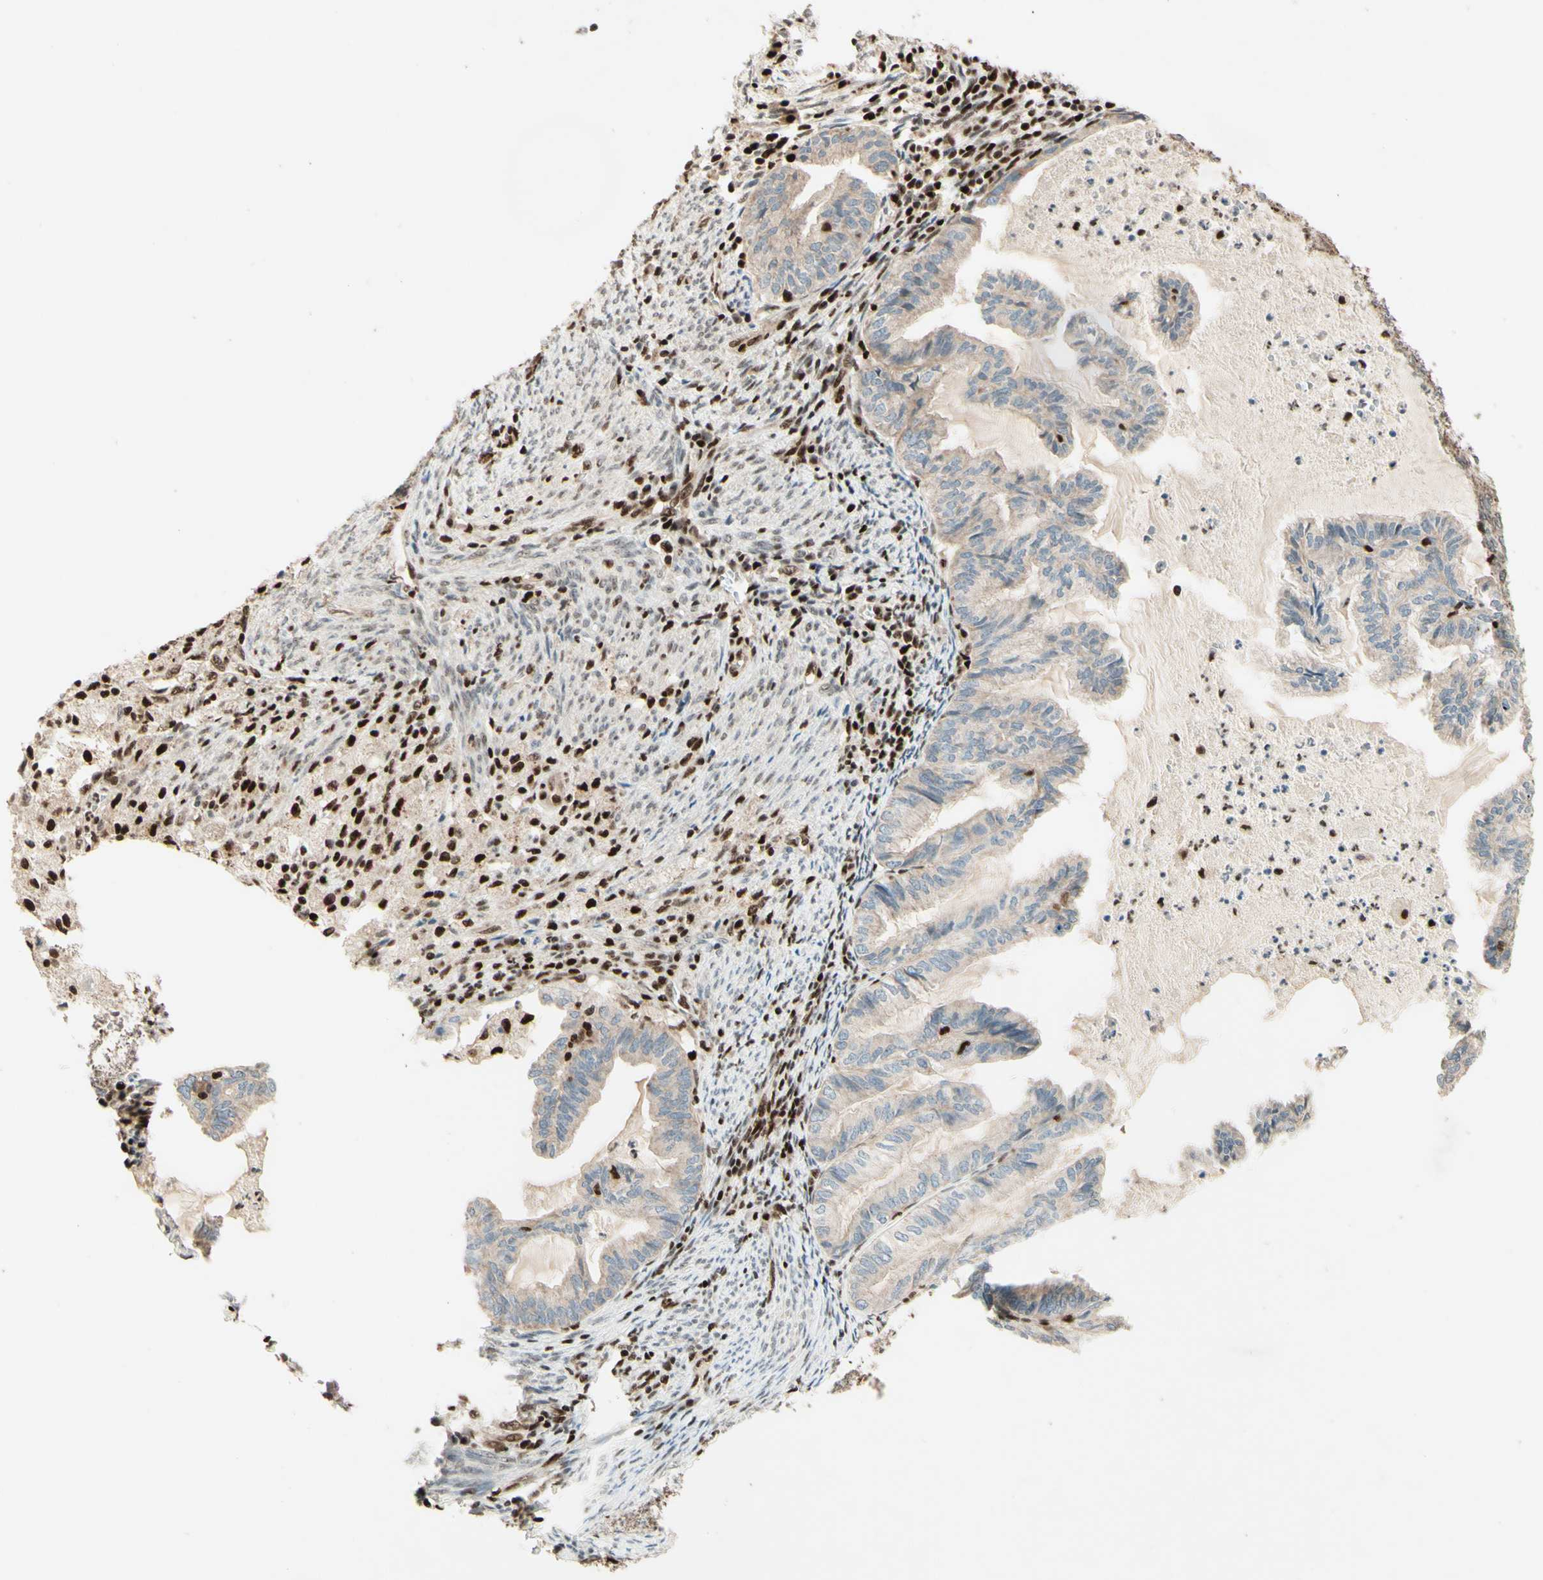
{"staining": {"intensity": "negative", "quantity": "none", "location": "none"}, "tissue": "cervical cancer", "cell_type": "Tumor cells", "image_type": "cancer", "snomed": [{"axis": "morphology", "description": "Normal tissue, NOS"}, {"axis": "morphology", "description": "Adenocarcinoma, NOS"}, {"axis": "topography", "description": "Cervix"}, {"axis": "topography", "description": "Endometrium"}], "caption": "IHC of human adenocarcinoma (cervical) reveals no expression in tumor cells. (DAB (3,3'-diaminobenzidine) IHC, high magnification).", "gene": "NR3C1", "patient": {"sex": "female", "age": 86}}